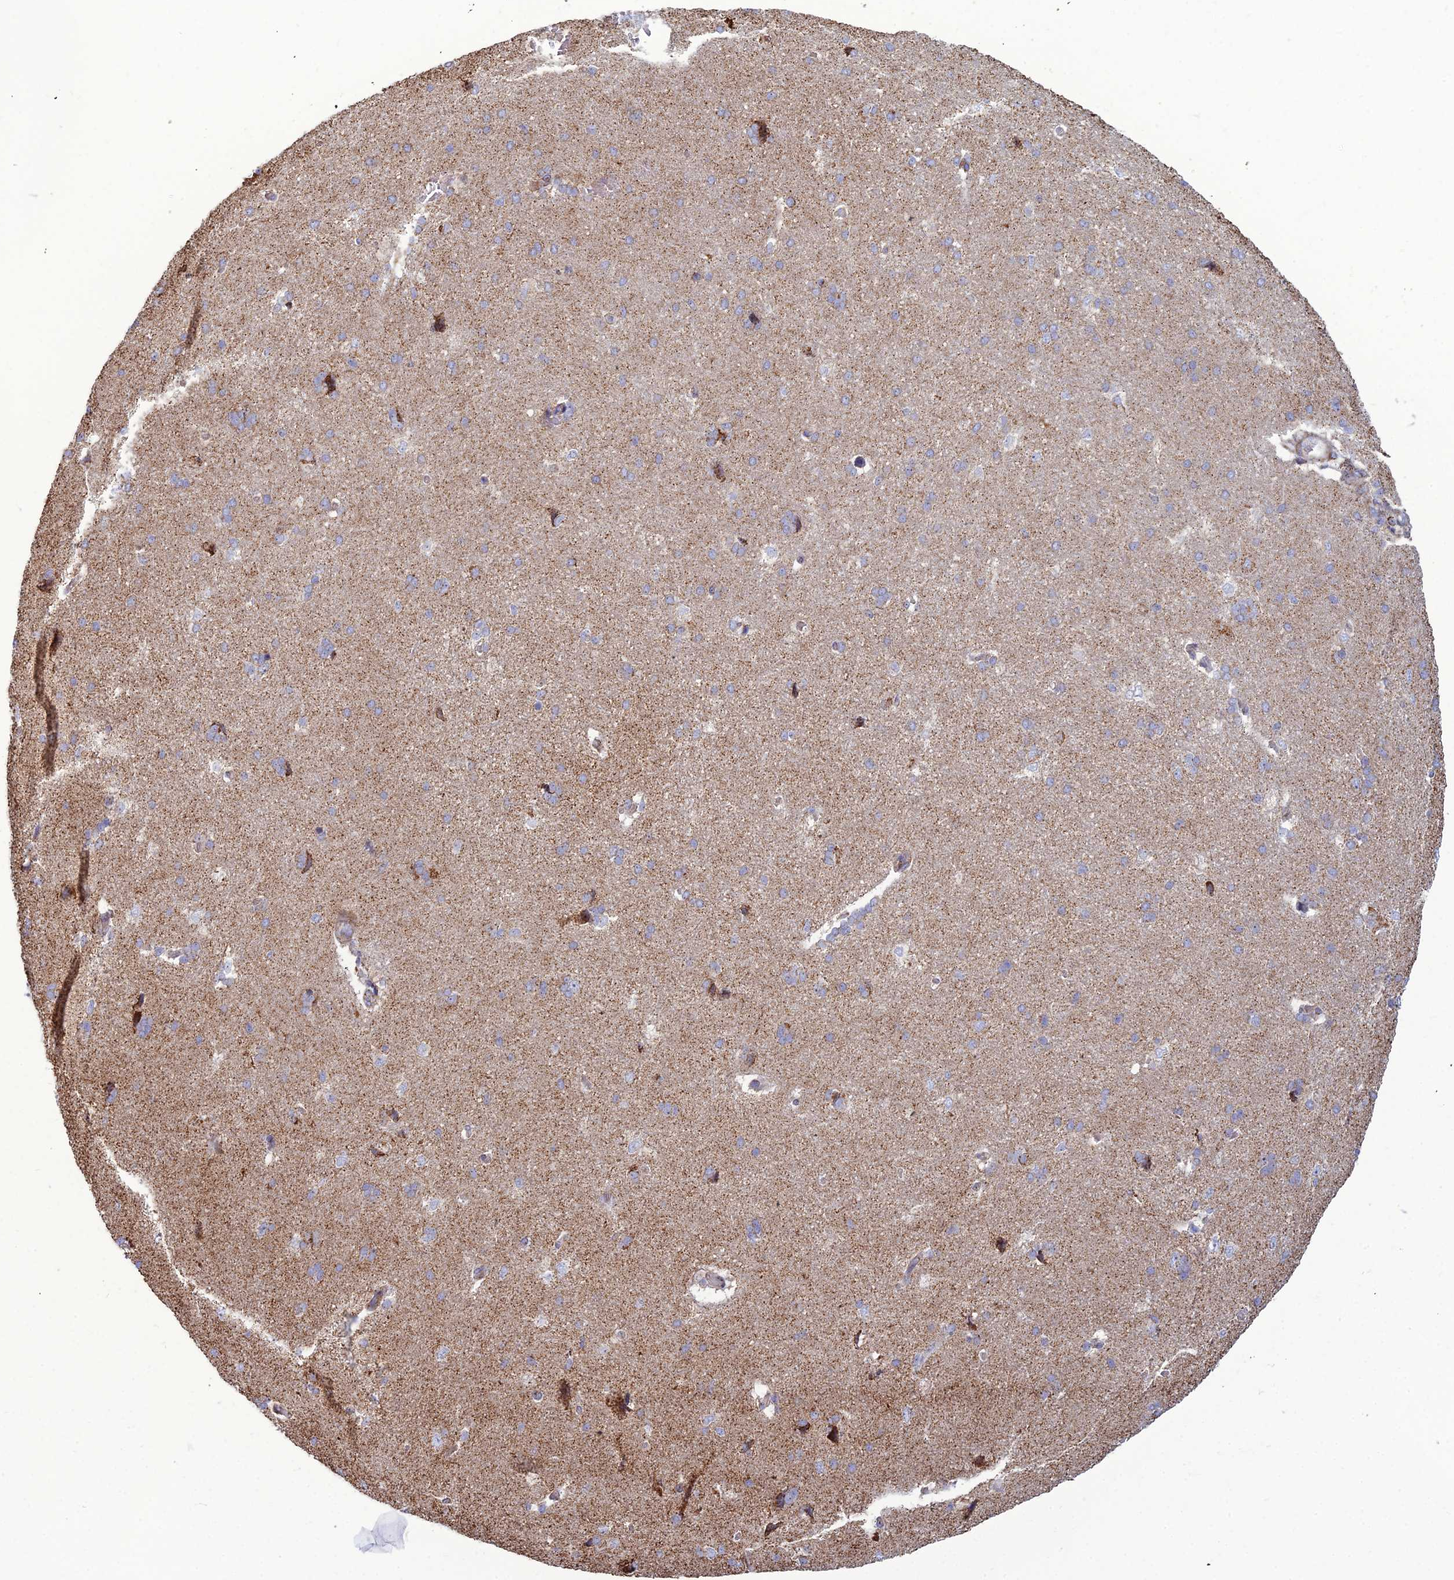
{"staining": {"intensity": "weak", "quantity": ">75%", "location": "cytoplasmic/membranous"}, "tissue": "cerebral cortex", "cell_type": "Endothelial cells", "image_type": "normal", "snomed": [{"axis": "morphology", "description": "Normal tissue, NOS"}, {"axis": "topography", "description": "Cerebral cortex"}], "caption": "Protein staining reveals weak cytoplasmic/membranous positivity in approximately >75% of endothelial cells in unremarkable cerebral cortex. The staining was performed using DAB to visualize the protein expression in brown, while the nuclei were stained in blue with hematoxylin (Magnification: 20x).", "gene": "SLC35F4", "patient": {"sex": "male", "age": 62}}